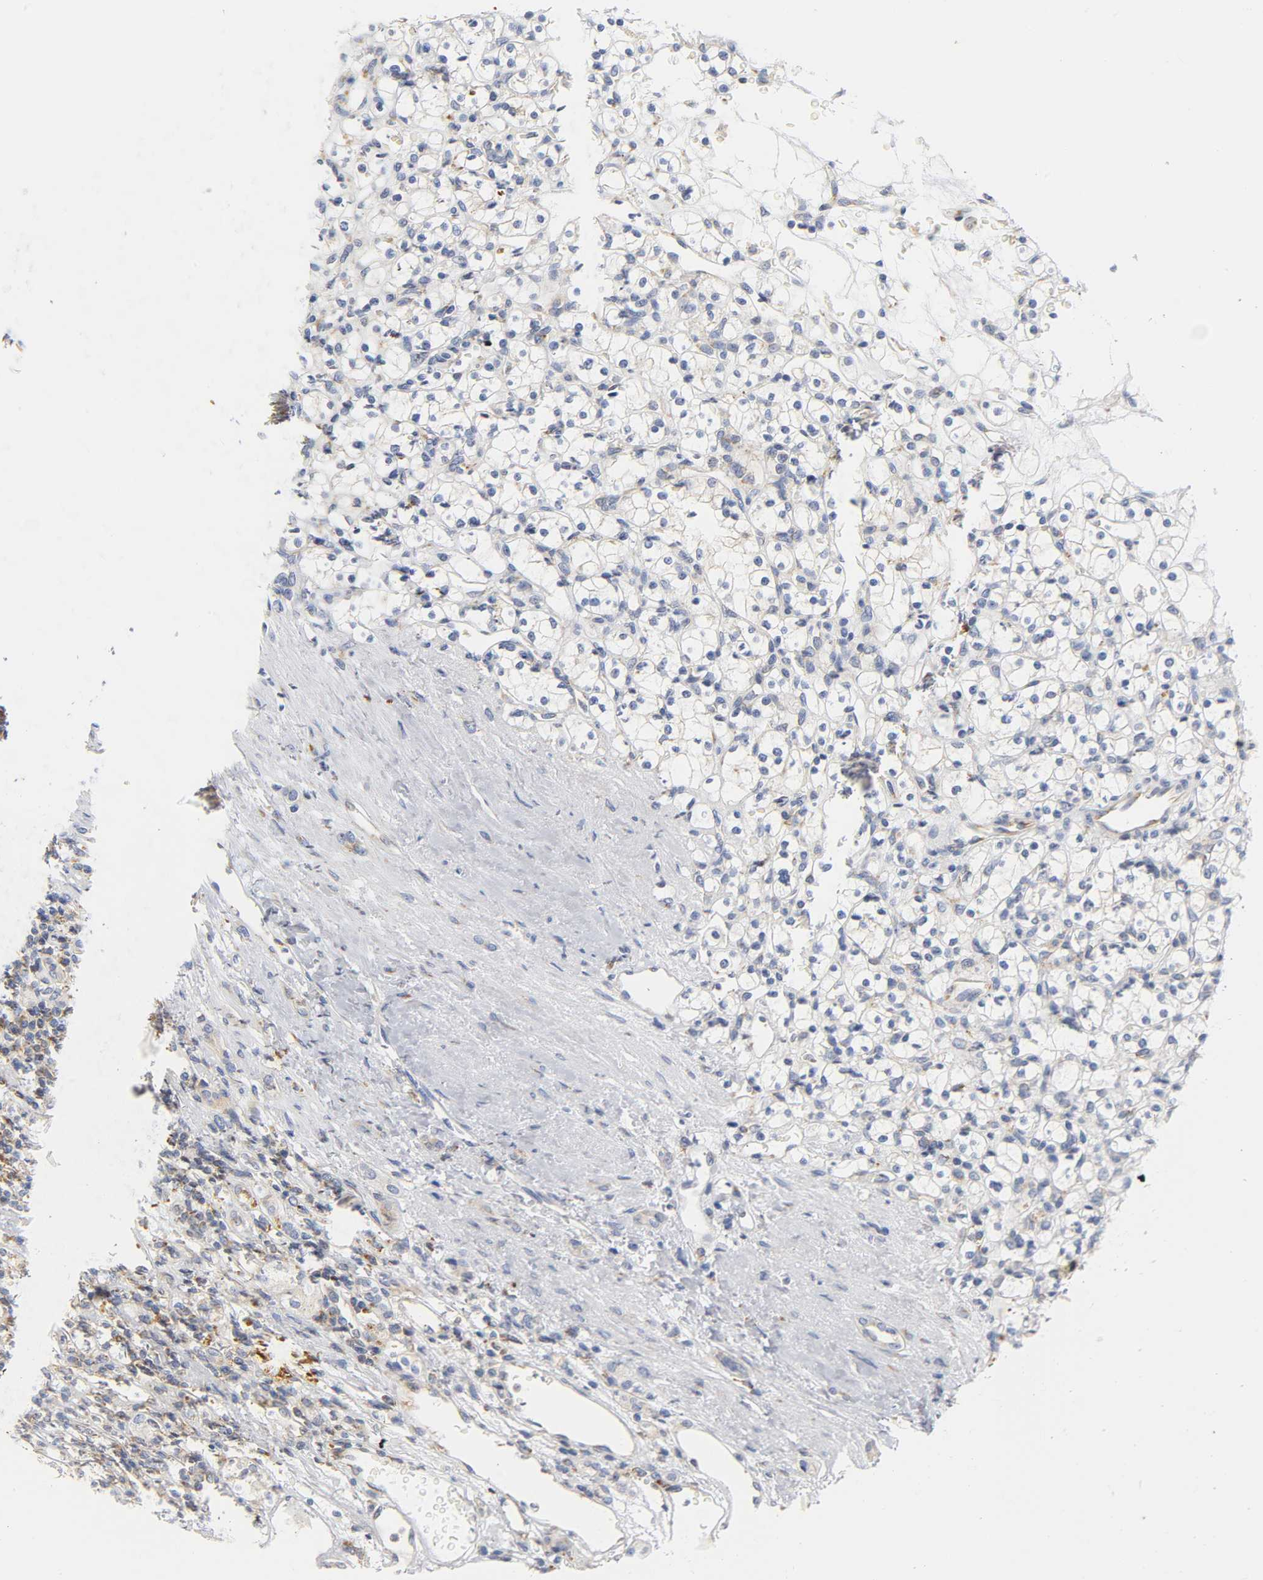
{"staining": {"intensity": "negative", "quantity": "none", "location": "none"}, "tissue": "renal cancer", "cell_type": "Tumor cells", "image_type": "cancer", "snomed": [{"axis": "morphology", "description": "Normal tissue, NOS"}, {"axis": "morphology", "description": "Adenocarcinoma, NOS"}, {"axis": "topography", "description": "Kidney"}], "caption": "IHC image of neoplastic tissue: human renal cancer stained with DAB displays no significant protein staining in tumor cells.", "gene": "REL", "patient": {"sex": "female", "age": 55}}